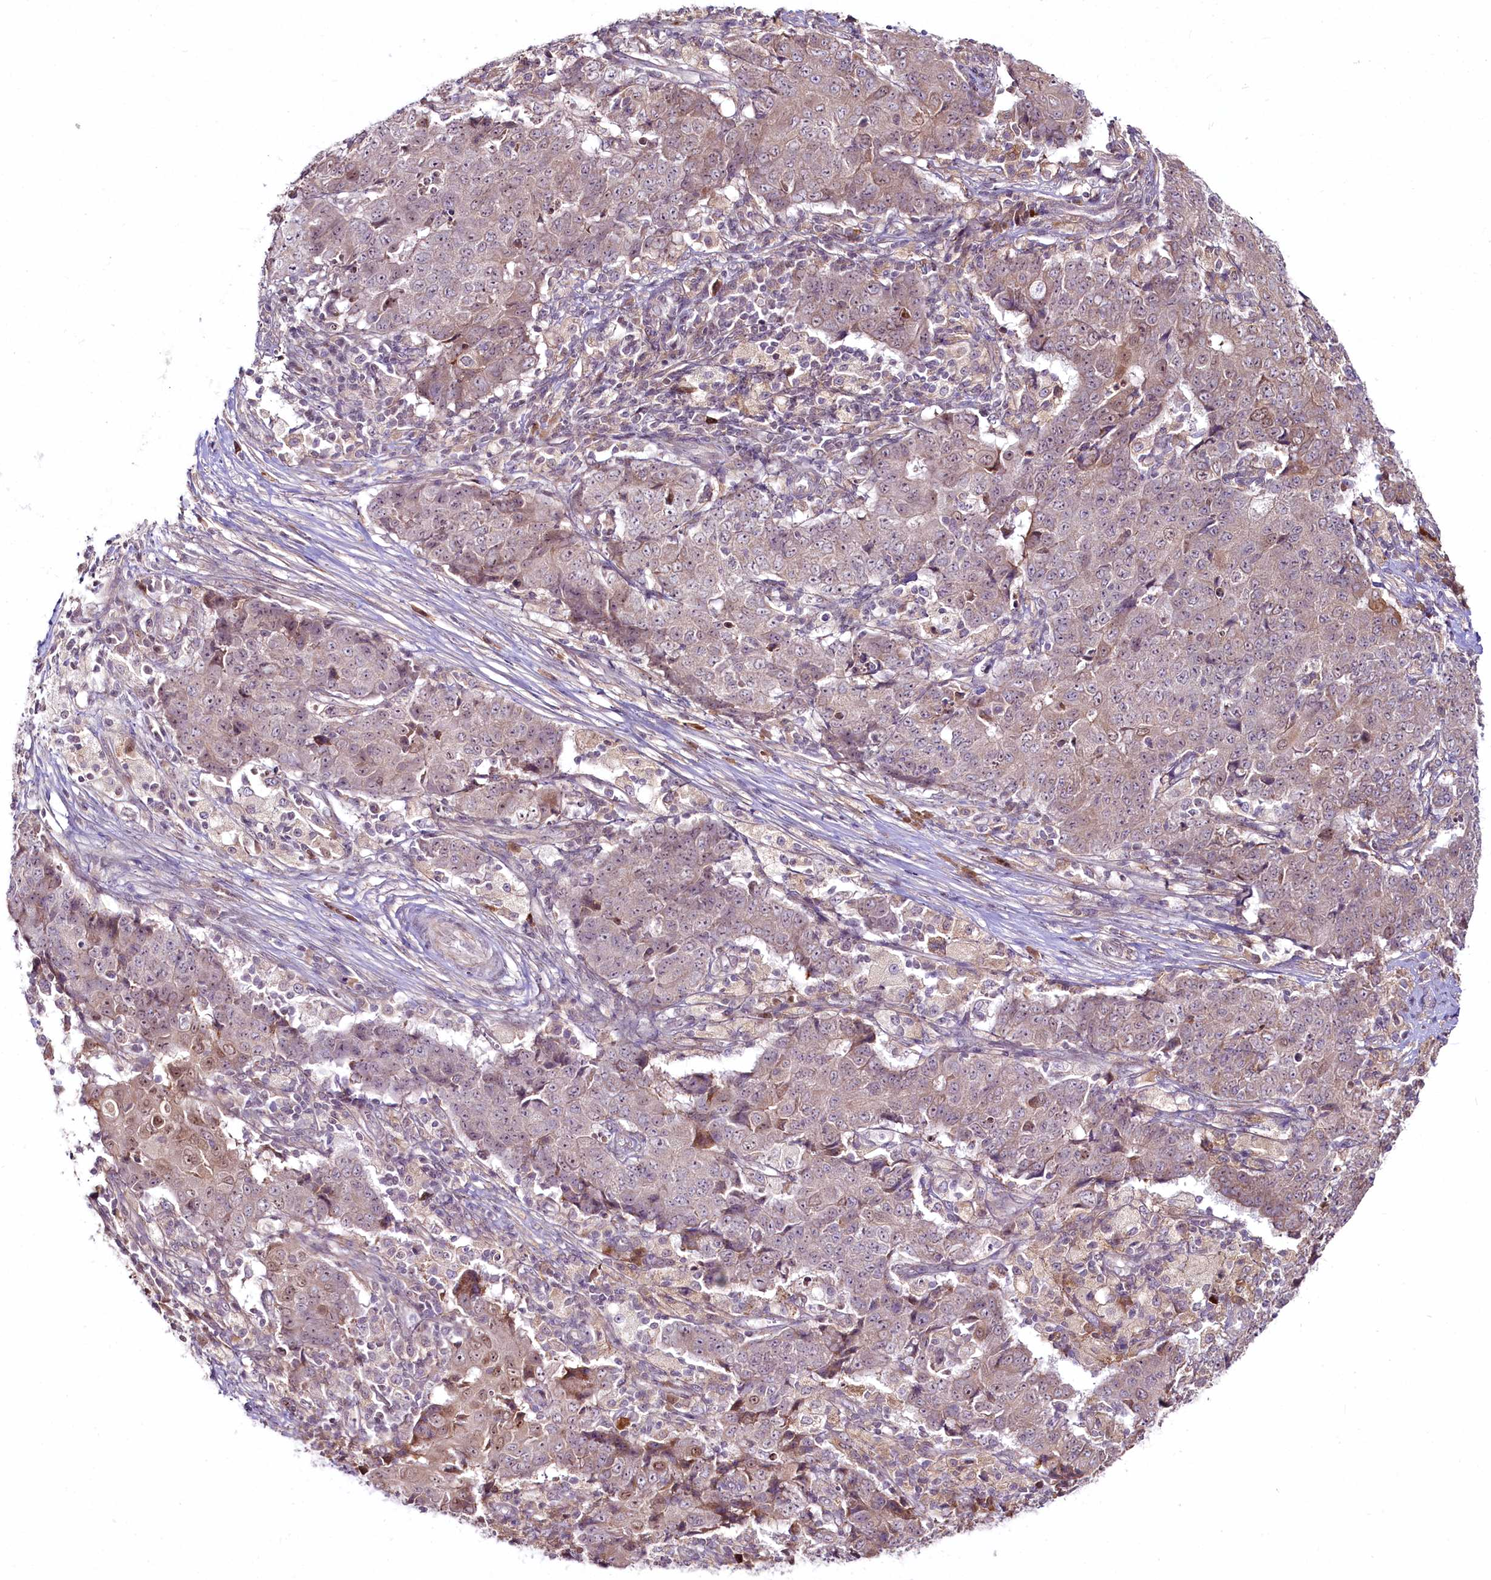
{"staining": {"intensity": "negative", "quantity": "none", "location": "none"}, "tissue": "ovarian cancer", "cell_type": "Tumor cells", "image_type": "cancer", "snomed": [{"axis": "morphology", "description": "Carcinoma, endometroid"}, {"axis": "topography", "description": "Ovary"}], "caption": "An immunohistochemistry (IHC) photomicrograph of endometroid carcinoma (ovarian) is shown. There is no staining in tumor cells of endometroid carcinoma (ovarian).", "gene": "RSBN1", "patient": {"sex": "female", "age": 42}}